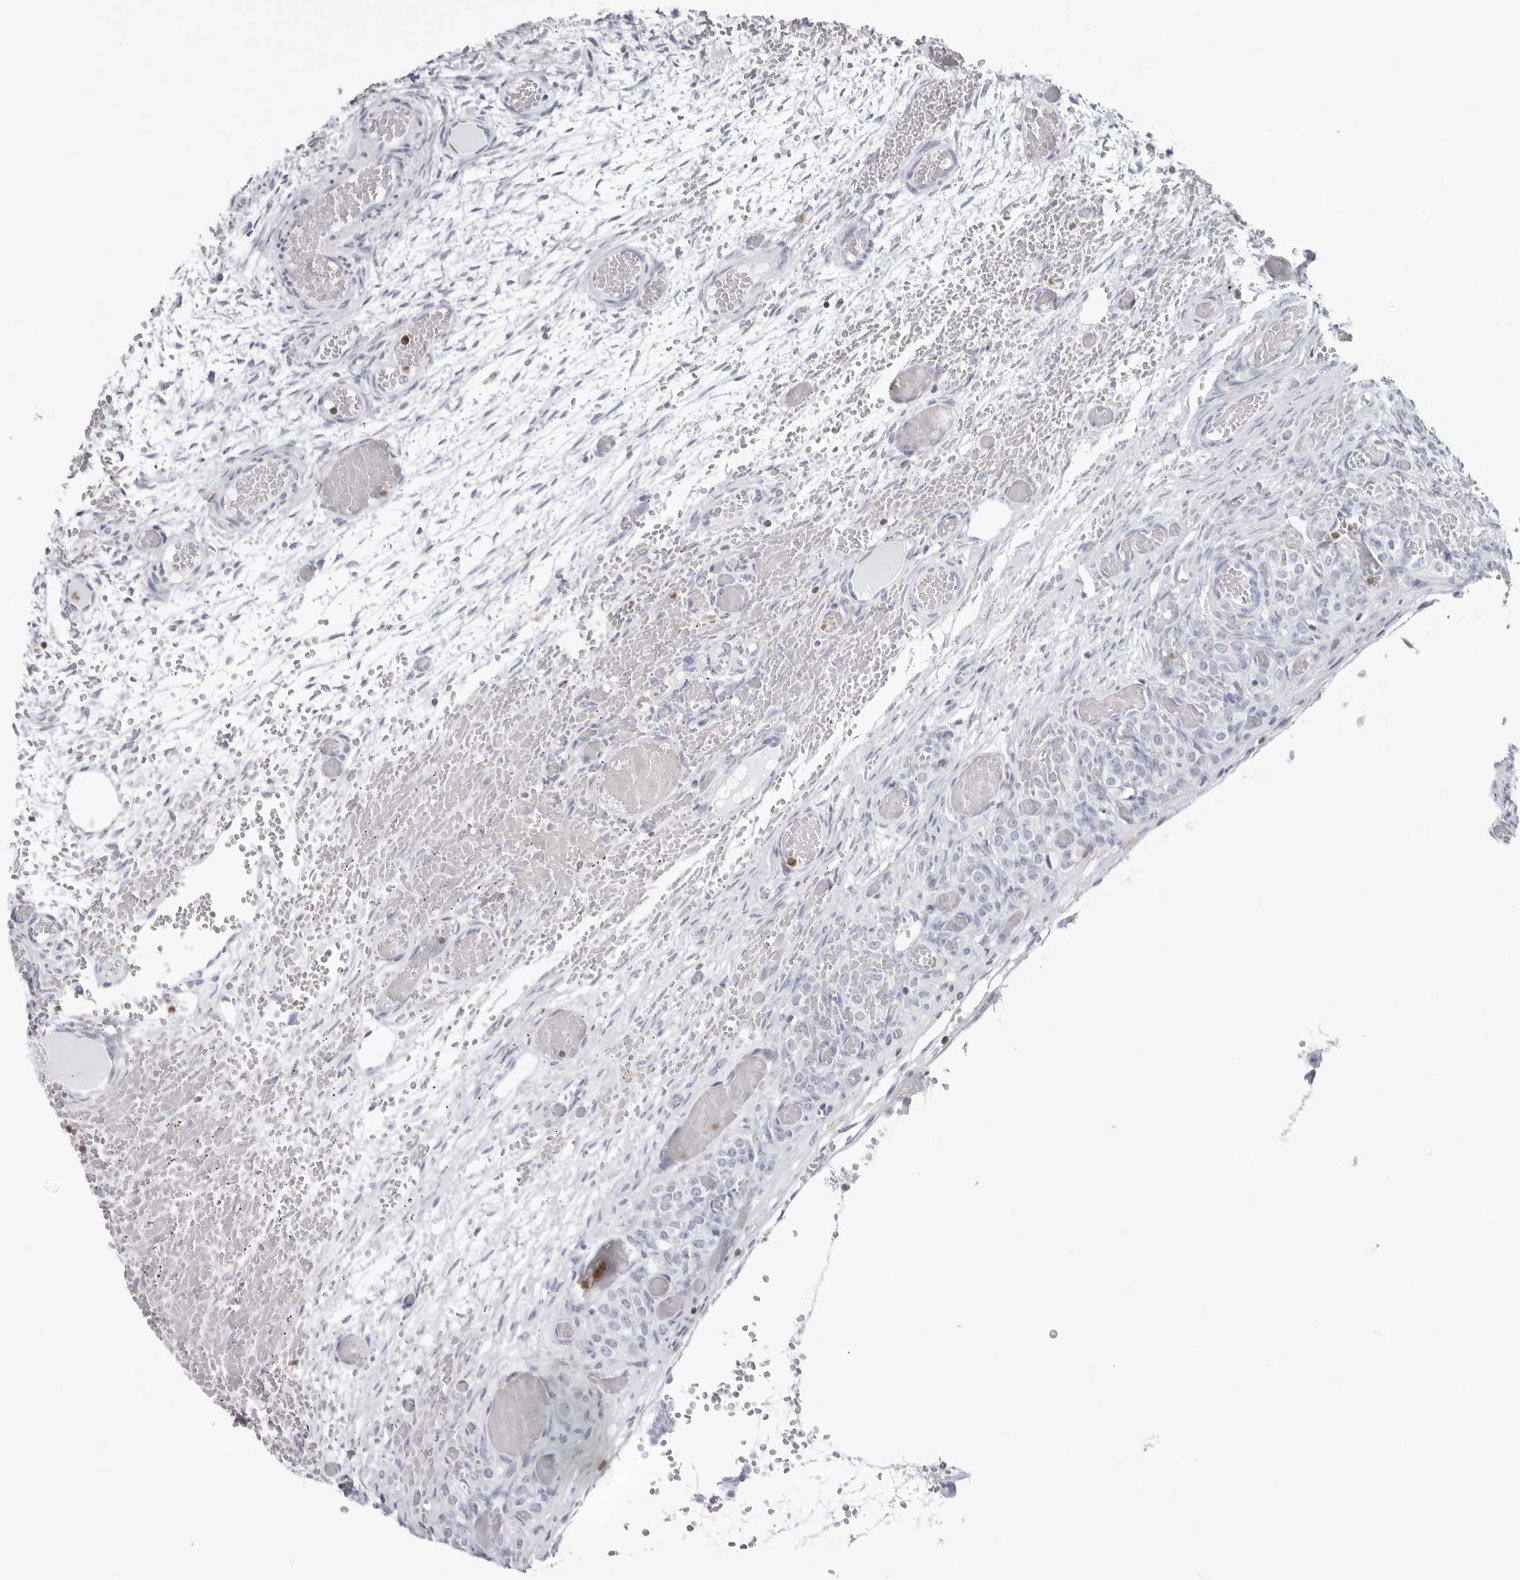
{"staining": {"intensity": "negative", "quantity": "none", "location": "none"}, "tissue": "ovary", "cell_type": "Ovarian stroma cells", "image_type": "normal", "snomed": [{"axis": "morphology", "description": "Adenocarcinoma, NOS"}, {"axis": "topography", "description": "Endometrium"}], "caption": "Immunohistochemistry (IHC) of benign ovary exhibits no staining in ovarian stroma cells.", "gene": "FMNL1", "patient": {"sex": "female", "age": 32}}